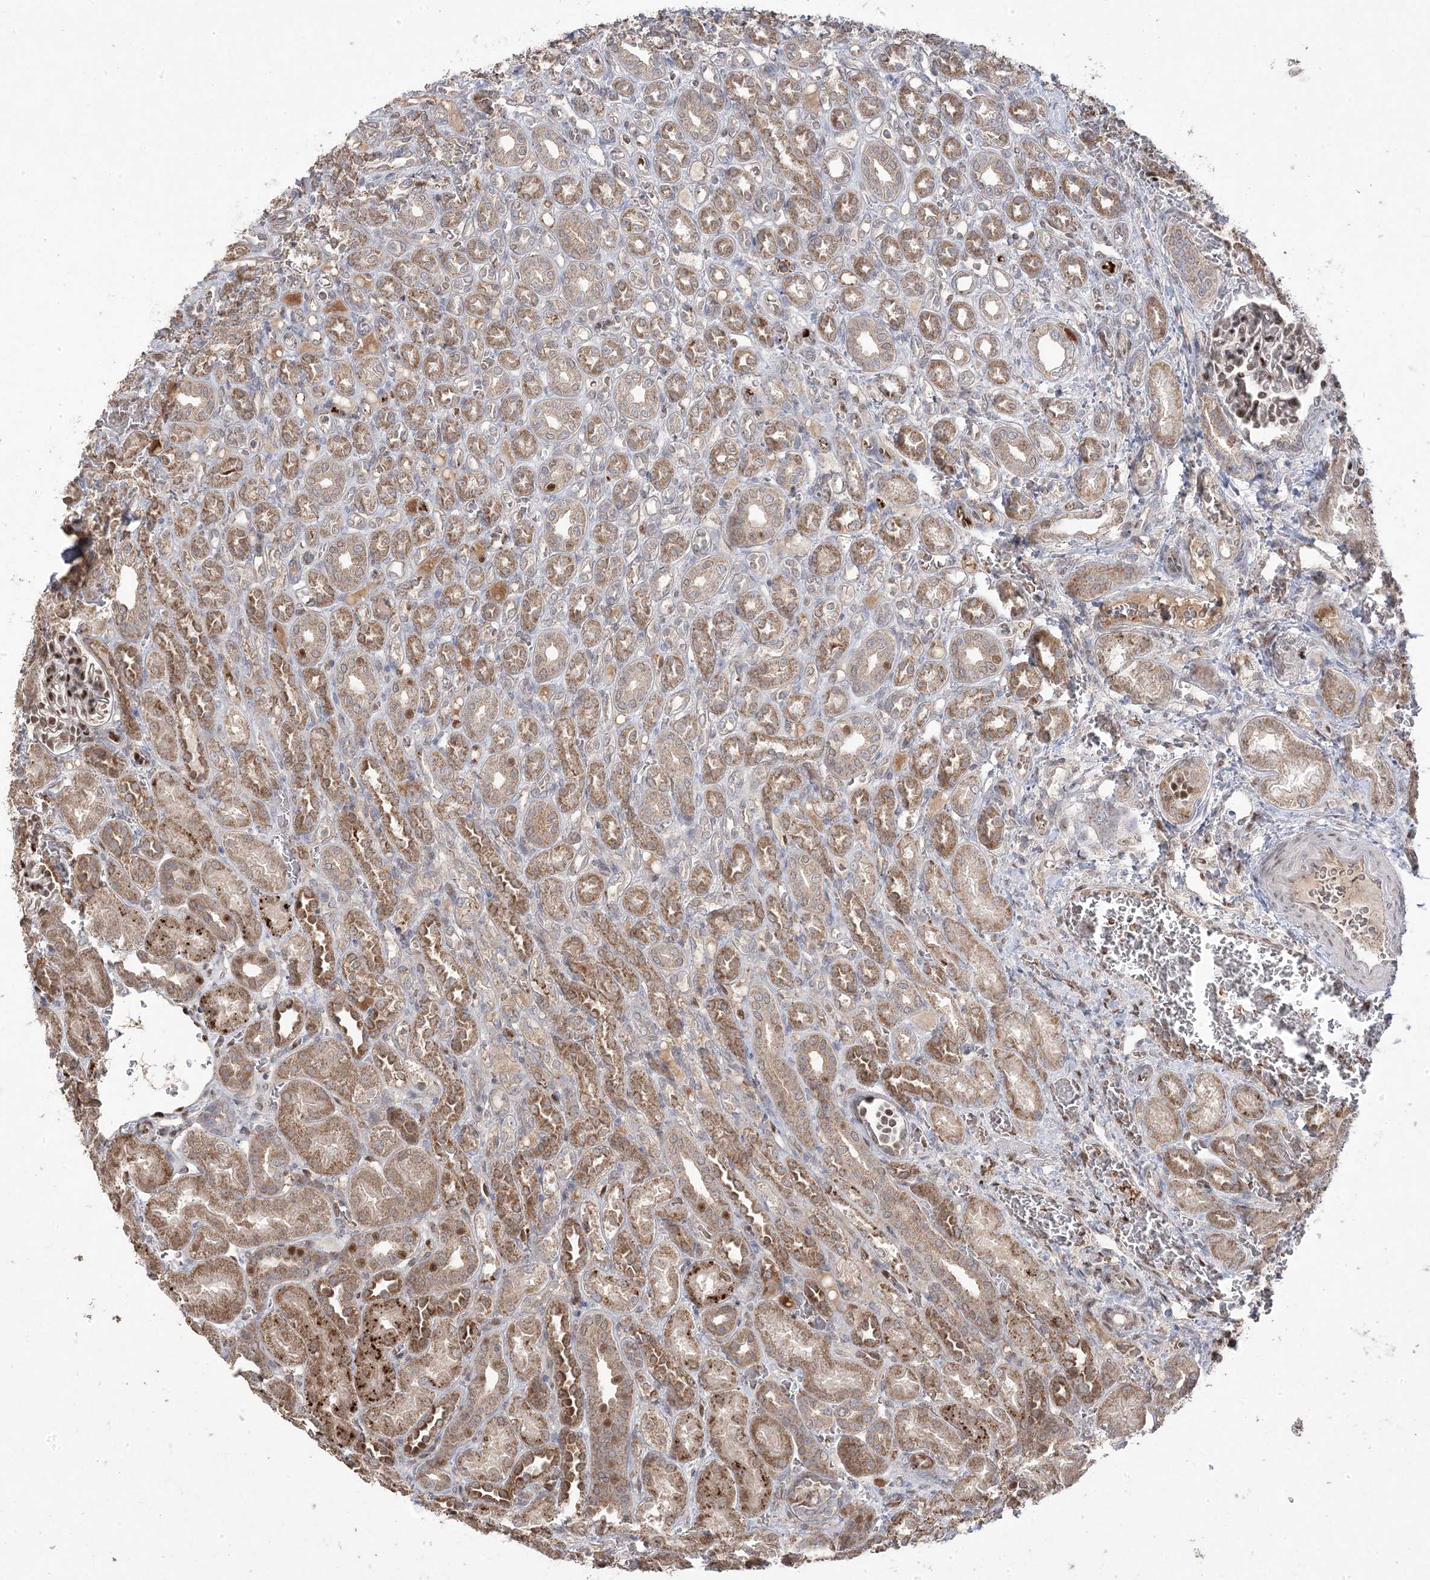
{"staining": {"intensity": "moderate", "quantity": ">75%", "location": "nuclear"}, "tissue": "kidney", "cell_type": "Cells in glomeruli", "image_type": "normal", "snomed": [{"axis": "morphology", "description": "Normal tissue, NOS"}, {"axis": "morphology", "description": "Neoplasm, malignant, NOS"}, {"axis": "topography", "description": "Kidney"}], "caption": "An immunohistochemistry (IHC) micrograph of benign tissue is shown. Protein staining in brown highlights moderate nuclear positivity in kidney within cells in glomeruli.", "gene": "PPOX", "patient": {"sex": "female", "age": 1}}